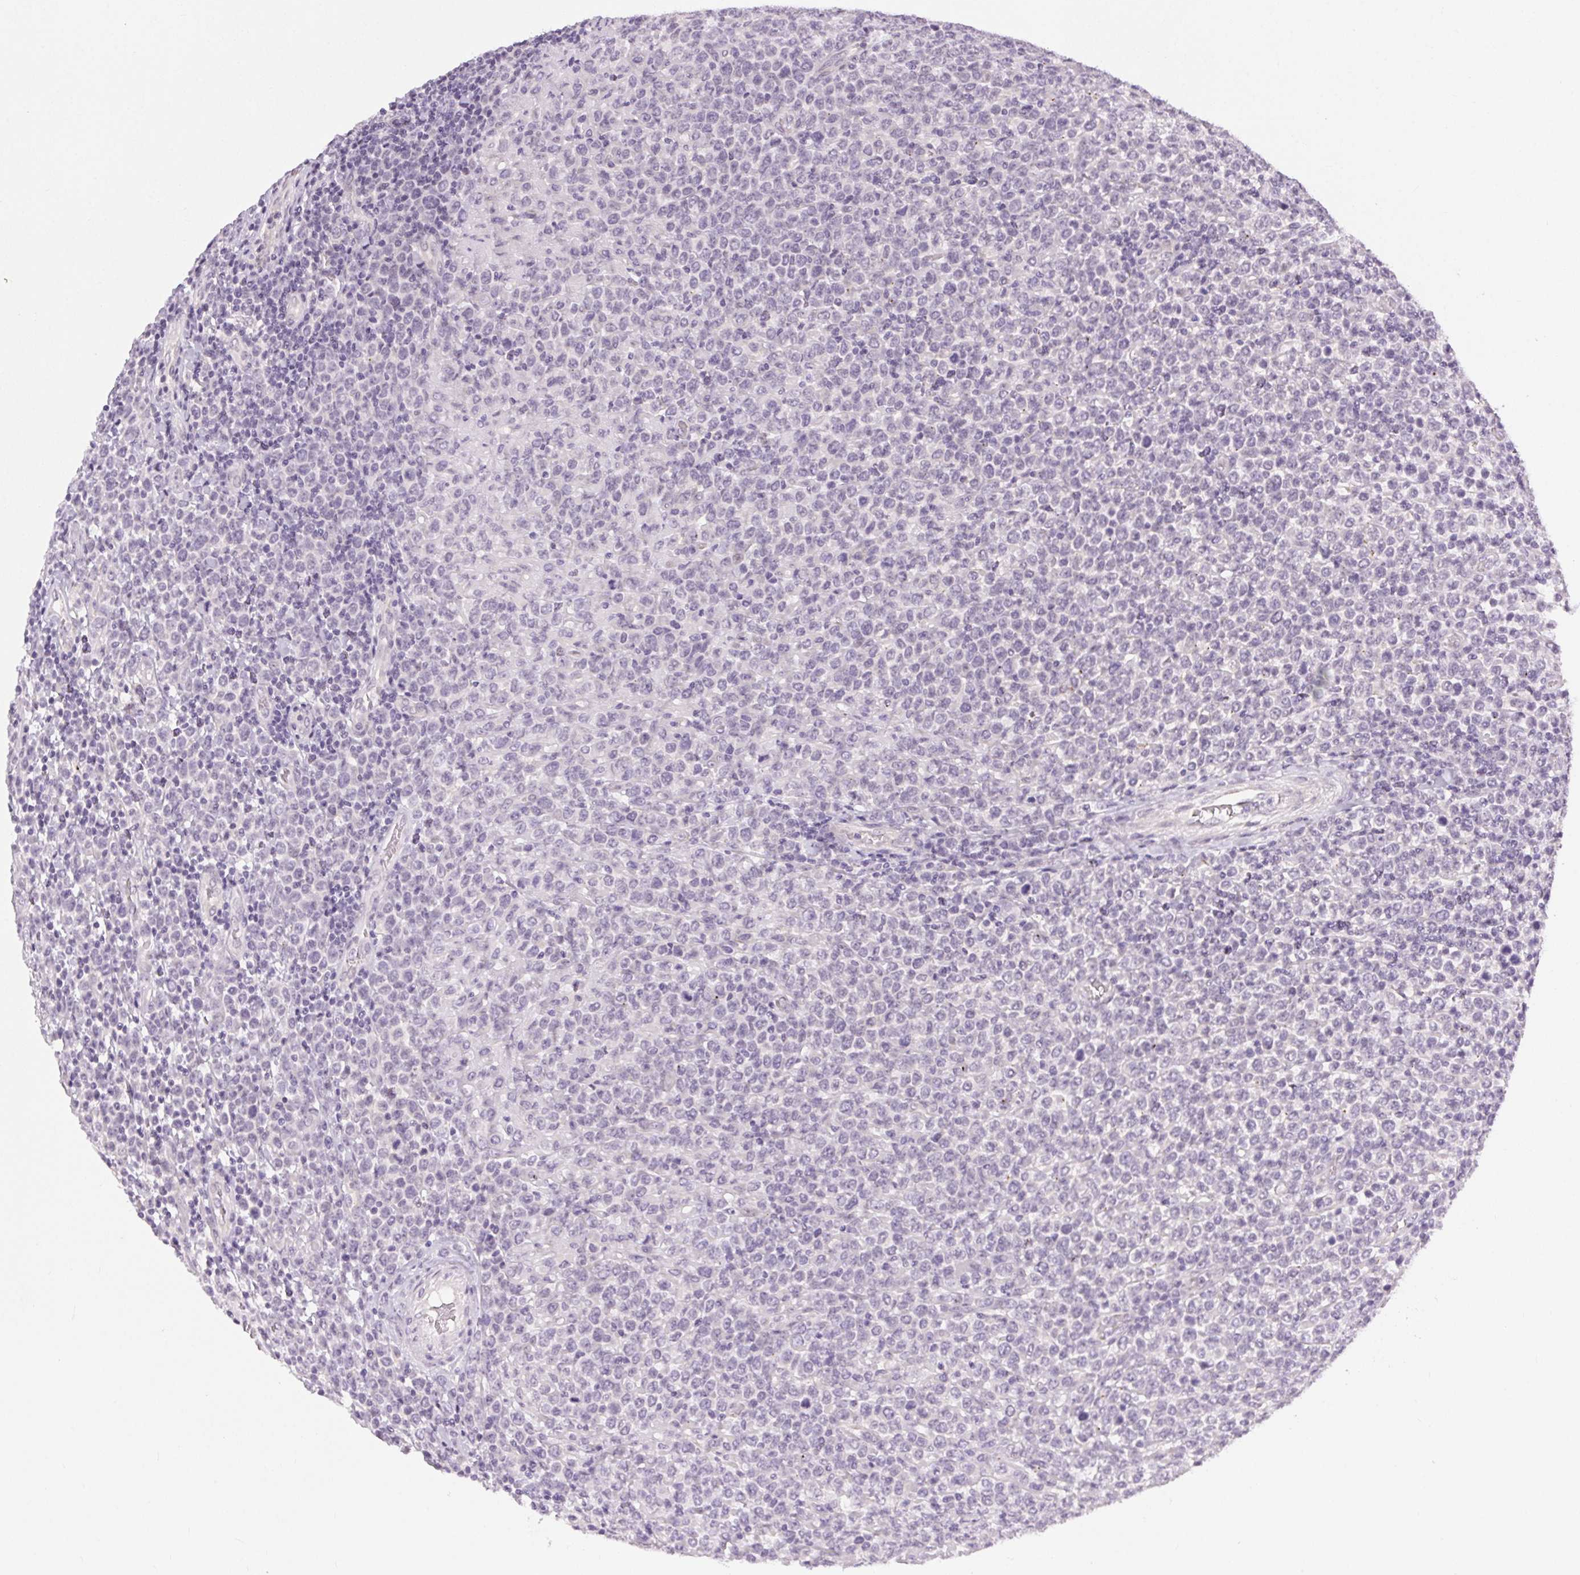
{"staining": {"intensity": "negative", "quantity": "none", "location": "none"}, "tissue": "lymphoma", "cell_type": "Tumor cells", "image_type": "cancer", "snomed": [{"axis": "morphology", "description": "Malignant lymphoma, non-Hodgkin's type, High grade"}, {"axis": "topography", "description": "Soft tissue"}], "caption": "Malignant lymphoma, non-Hodgkin's type (high-grade) stained for a protein using IHC displays no expression tumor cells.", "gene": "FAM168A", "patient": {"sex": "female", "age": 56}}